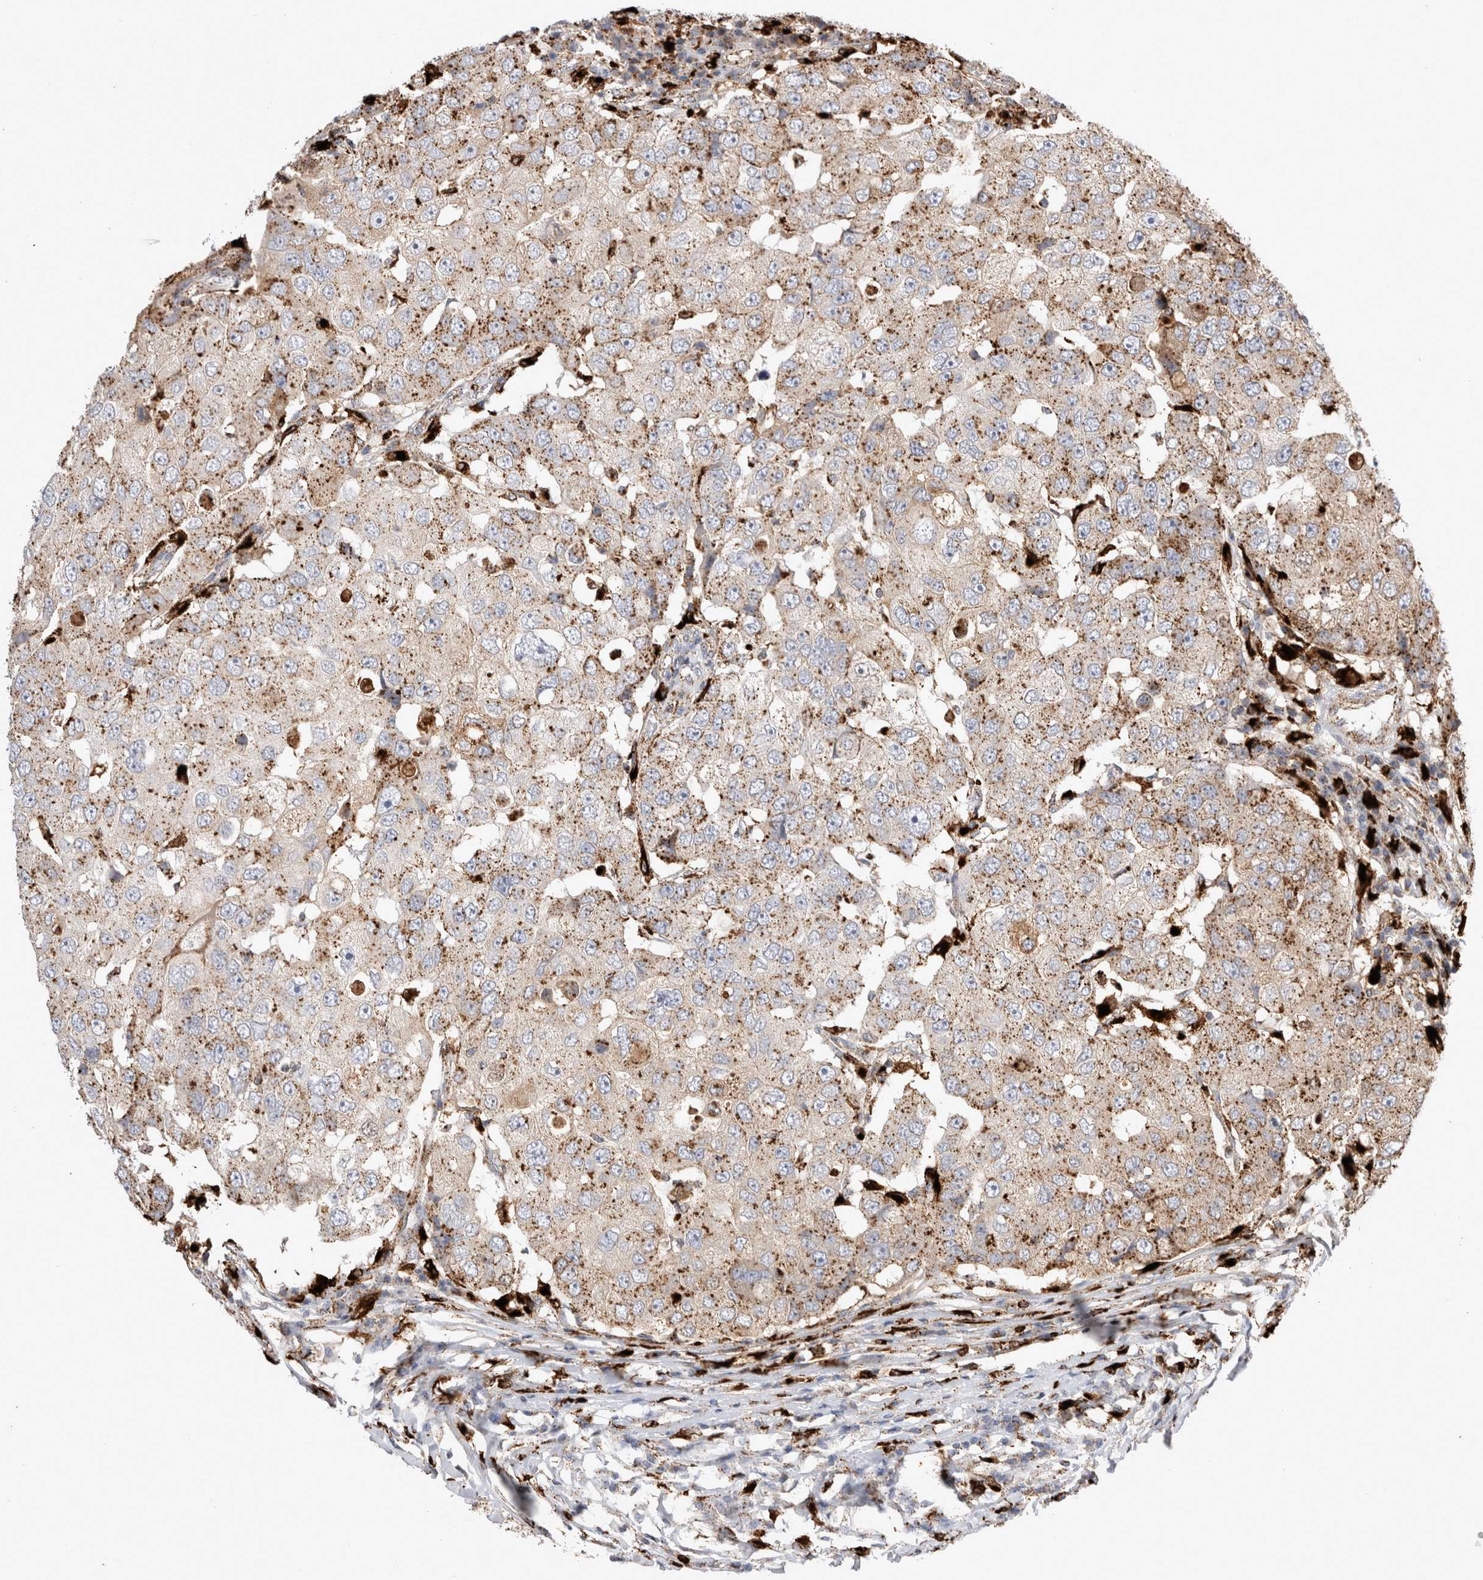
{"staining": {"intensity": "moderate", "quantity": ">75%", "location": "cytoplasmic/membranous"}, "tissue": "breast cancer", "cell_type": "Tumor cells", "image_type": "cancer", "snomed": [{"axis": "morphology", "description": "Duct carcinoma"}, {"axis": "topography", "description": "Breast"}], "caption": "IHC of breast intraductal carcinoma demonstrates medium levels of moderate cytoplasmic/membranous staining in about >75% of tumor cells.", "gene": "CTSA", "patient": {"sex": "female", "age": 27}}